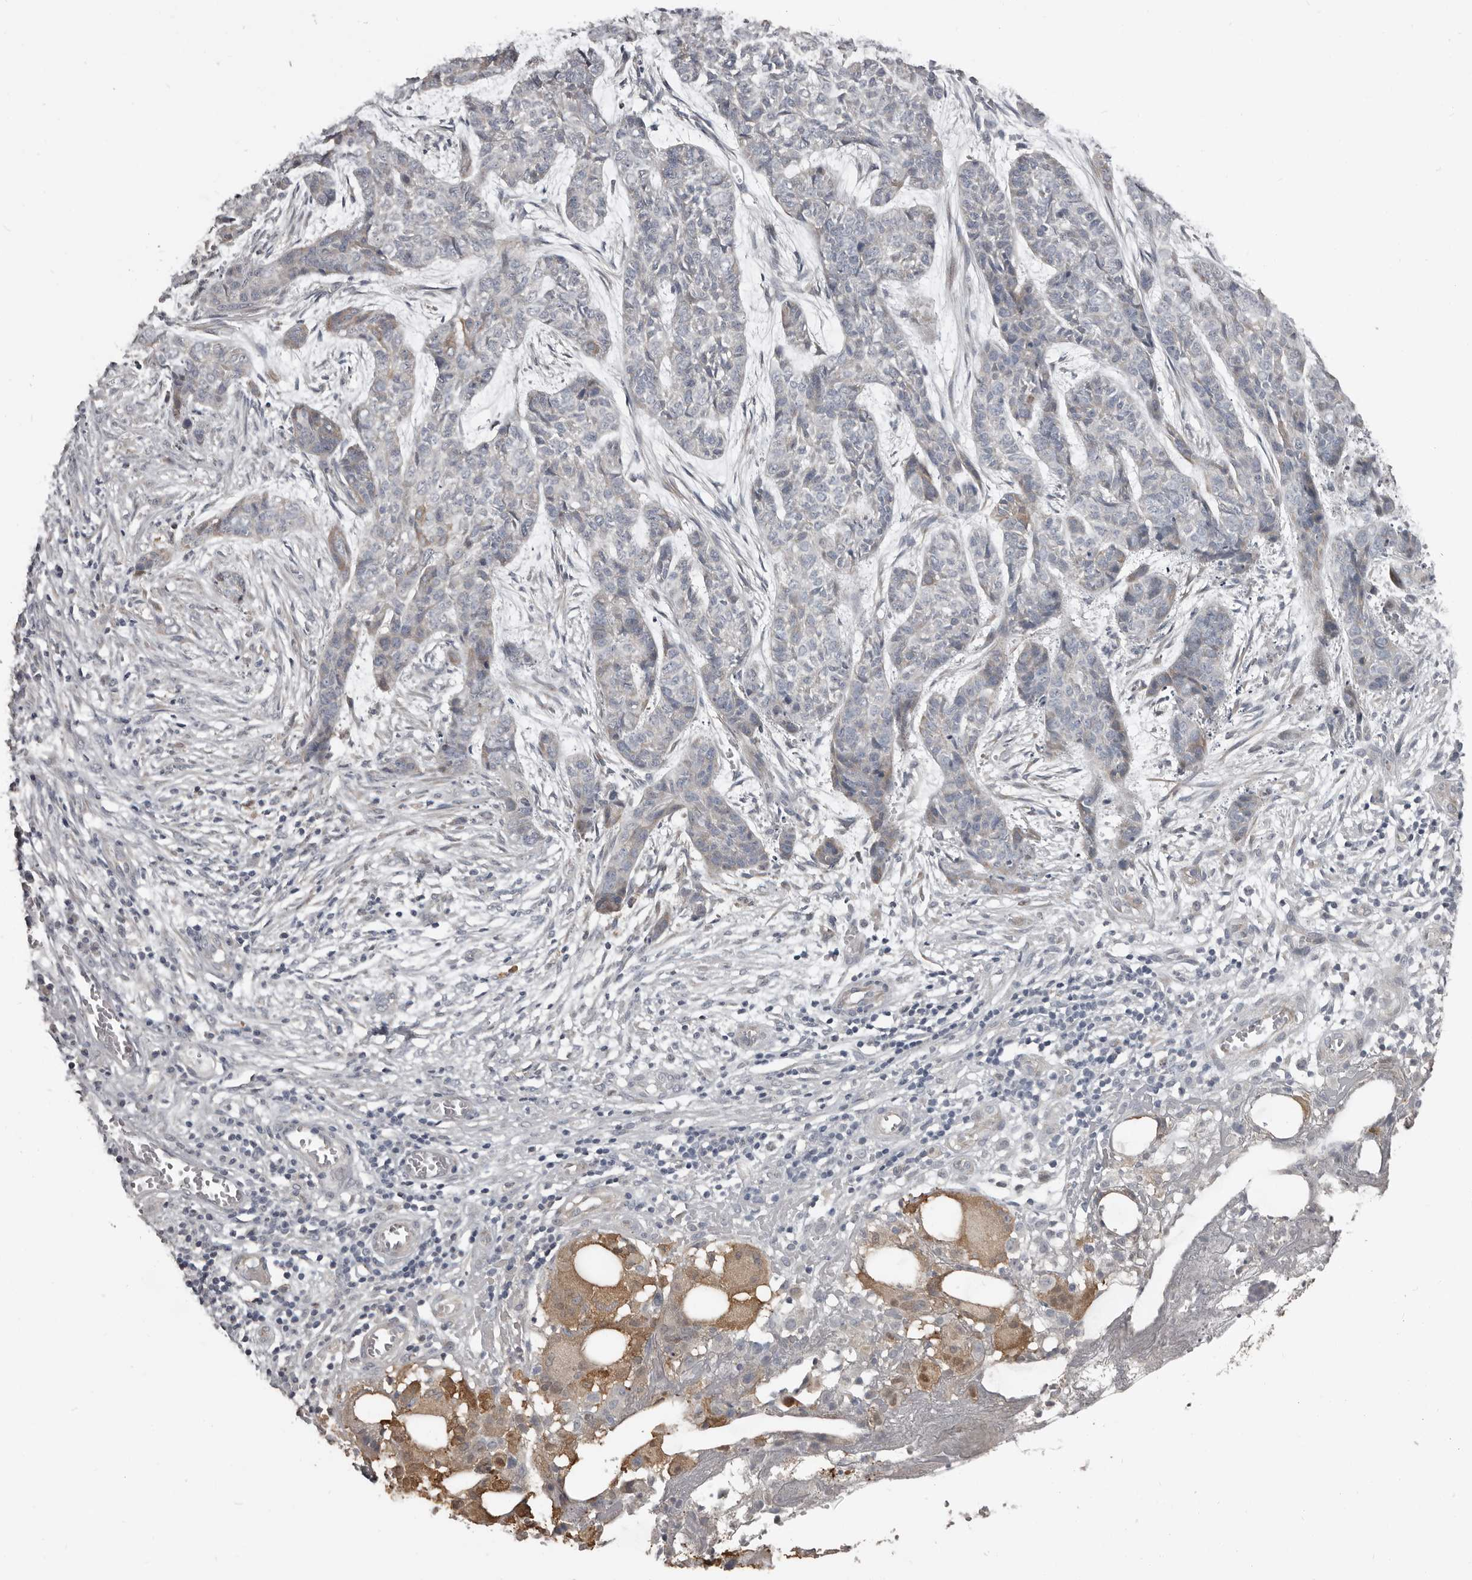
{"staining": {"intensity": "negative", "quantity": "none", "location": "none"}, "tissue": "skin cancer", "cell_type": "Tumor cells", "image_type": "cancer", "snomed": [{"axis": "morphology", "description": "Basal cell carcinoma"}, {"axis": "topography", "description": "Skin"}], "caption": "Skin cancer was stained to show a protein in brown. There is no significant positivity in tumor cells.", "gene": "KCNJ8", "patient": {"sex": "female", "age": 64}}